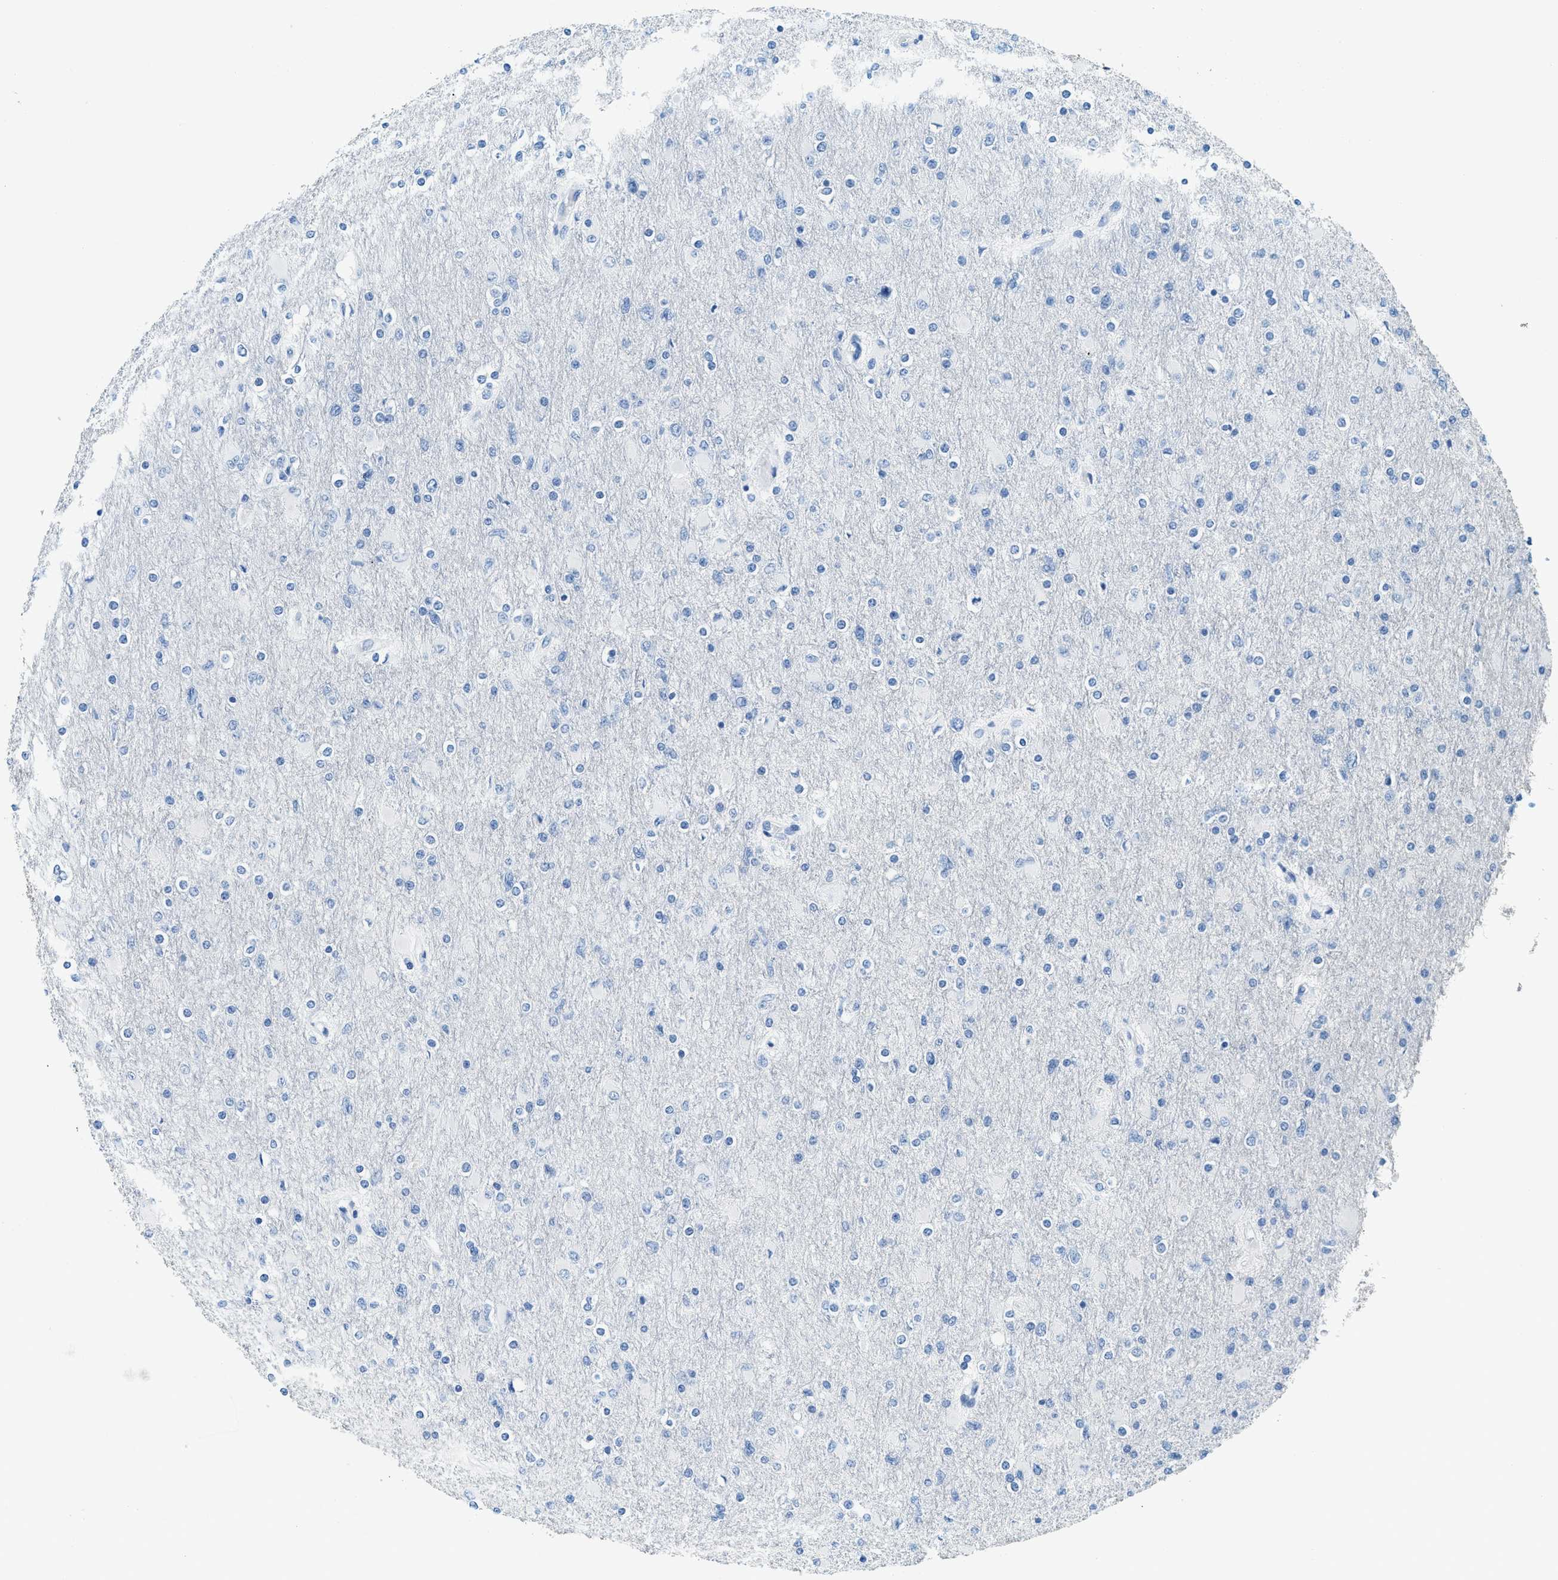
{"staining": {"intensity": "negative", "quantity": "none", "location": "none"}, "tissue": "glioma", "cell_type": "Tumor cells", "image_type": "cancer", "snomed": [{"axis": "morphology", "description": "Glioma, malignant, High grade"}, {"axis": "topography", "description": "Cerebral cortex"}], "caption": "Human glioma stained for a protein using immunohistochemistry reveals no staining in tumor cells.", "gene": "TPSAB1", "patient": {"sex": "female", "age": 36}}